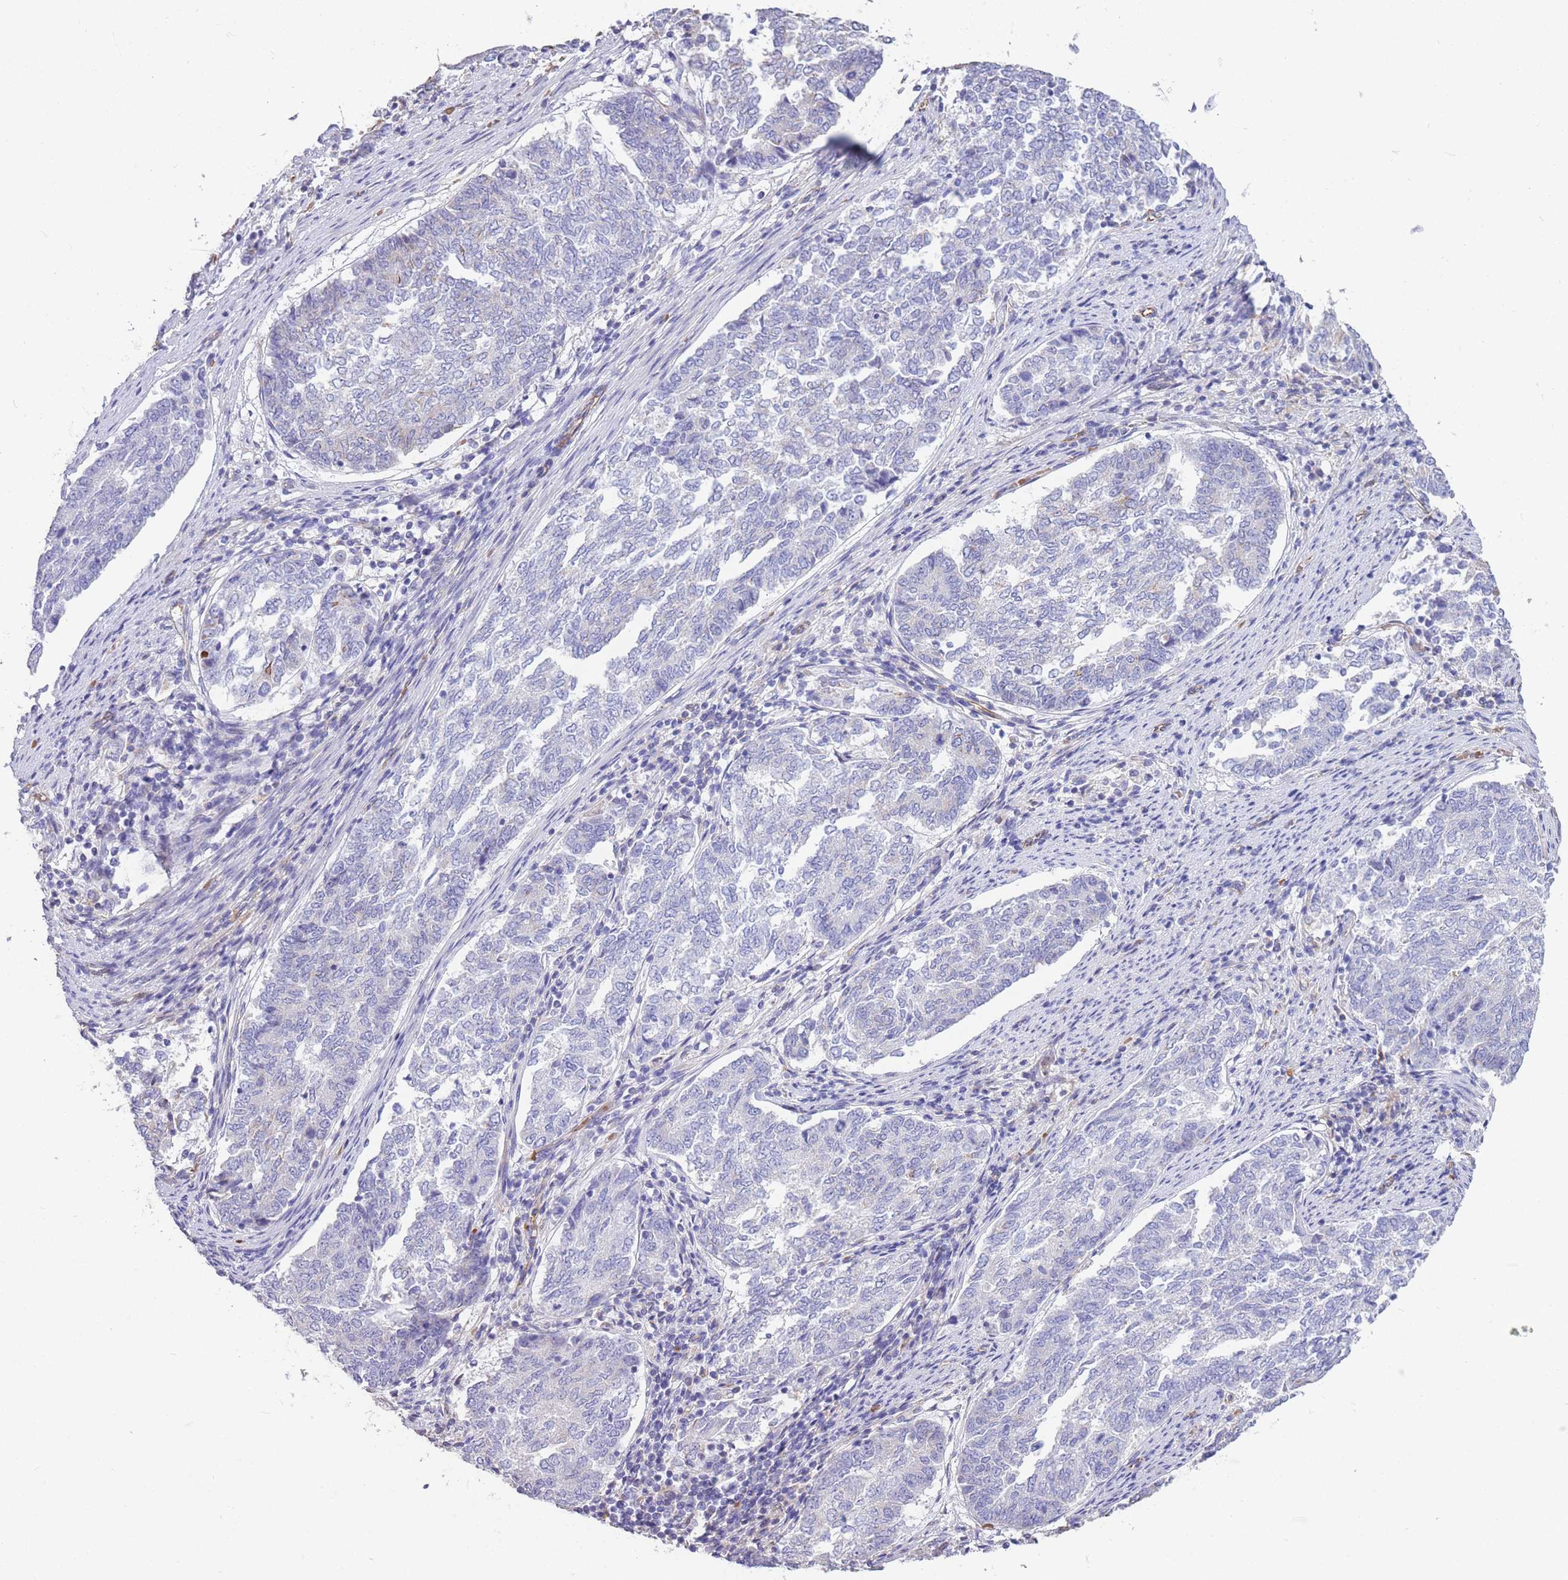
{"staining": {"intensity": "negative", "quantity": "none", "location": "none"}, "tissue": "endometrial cancer", "cell_type": "Tumor cells", "image_type": "cancer", "snomed": [{"axis": "morphology", "description": "Adenocarcinoma, NOS"}, {"axis": "topography", "description": "Endometrium"}], "caption": "The immunohistochemistry (IHC) histopathology image has no significant staining in tumor cells of endometrial adenocarcinoma tissue.", "gene": "ANKRD53", "patient": {"sex": "female", "age": 80}}